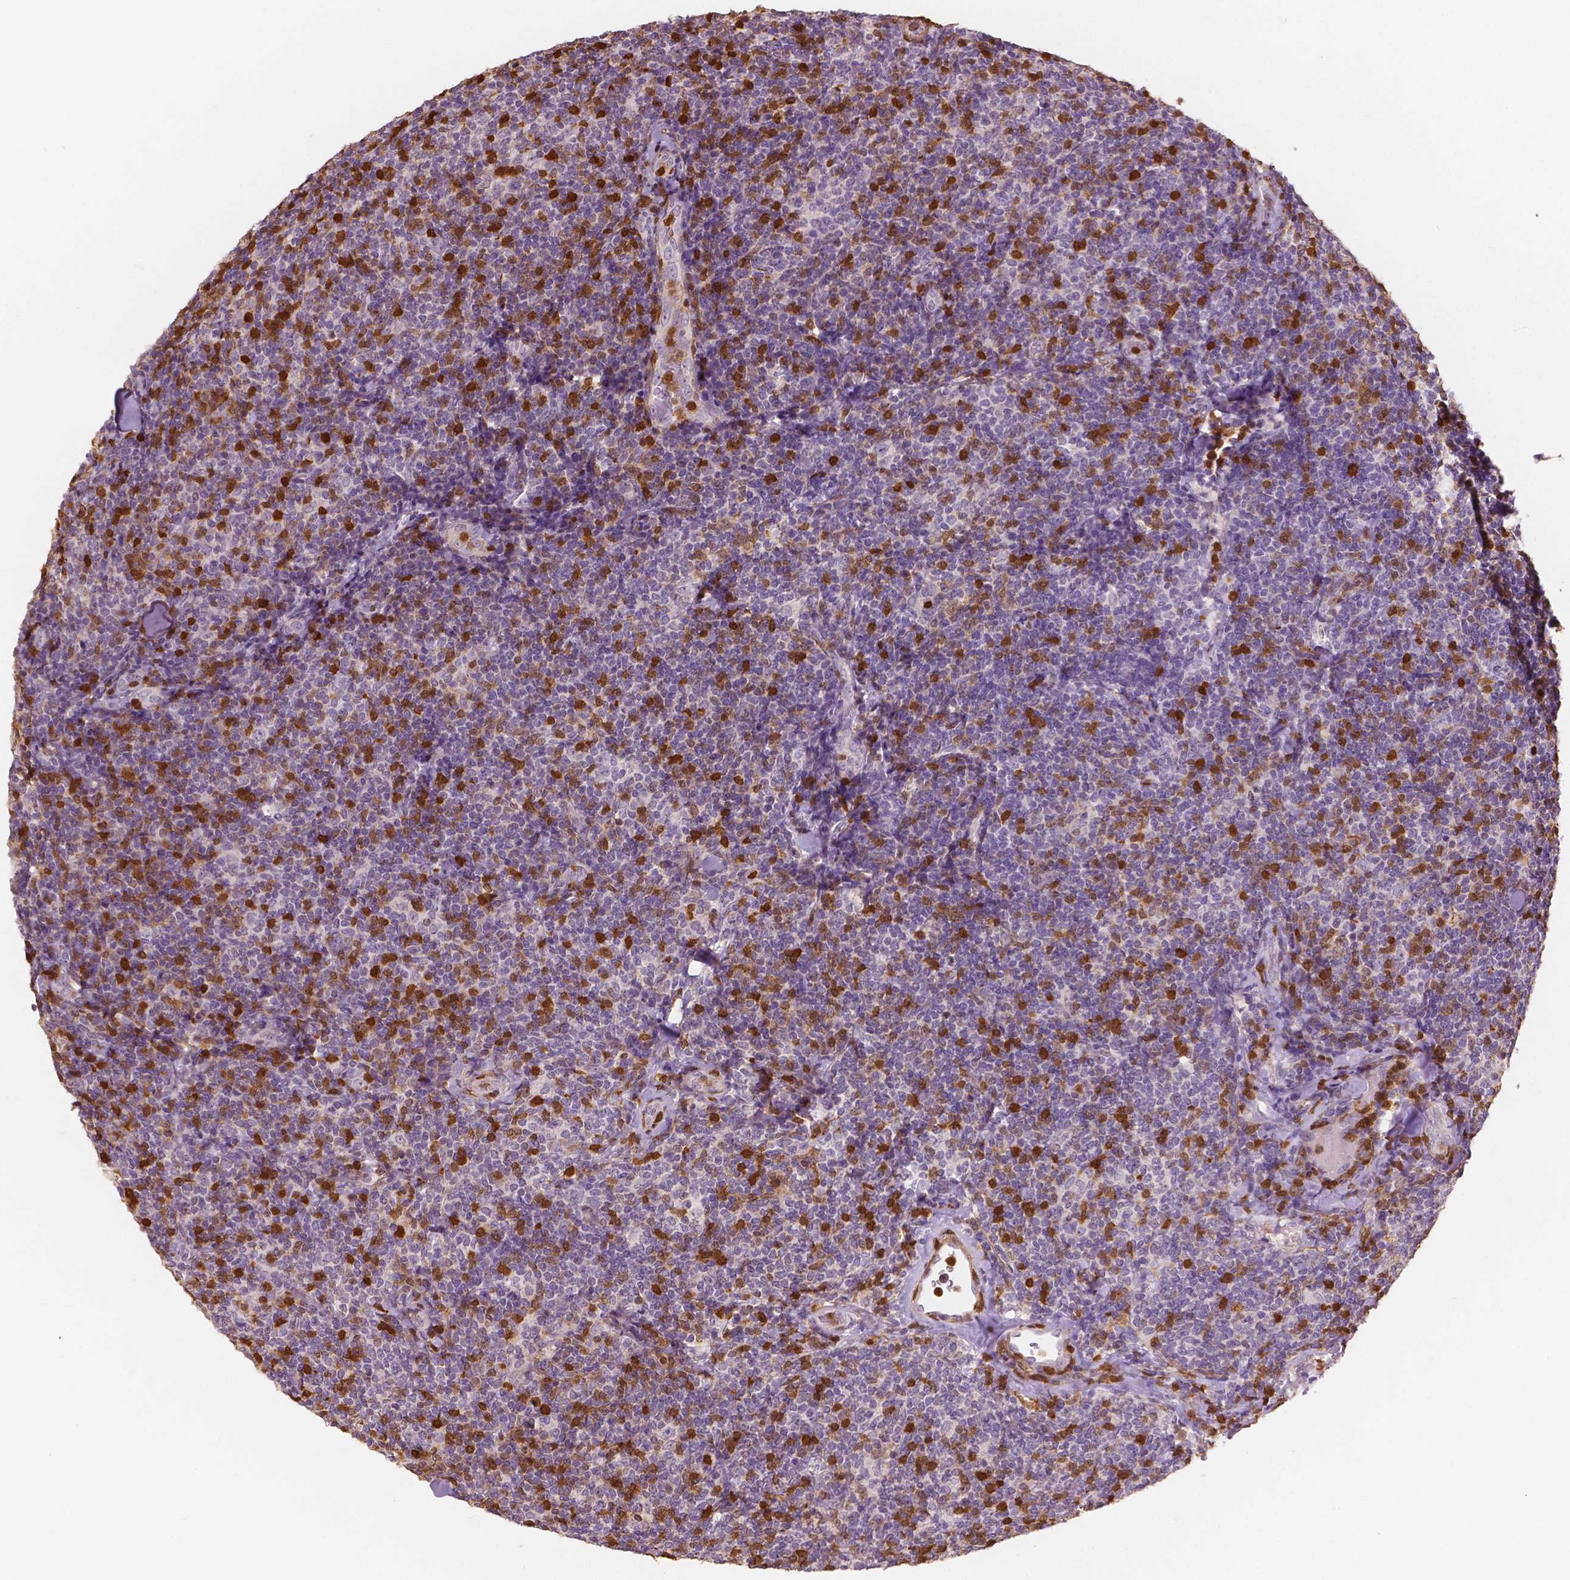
{"staining": {"intensity": "negative", "quantity": "none", "location": "none"}, "tissue": "lymphoma", "cell_type": "Tumor cells", "image_type": "cancer", "snomed": [{"axis": "morphology", "description": "Malignant lymphoma, non-Hodgkin's type, Low grade"}, {"axis": "topography", "description": "Lymph node"}], "caption": "Immunohistochemistry (IHC) of malignant lymphoma, non-Hodgkin's type (low-grade) shows no expression in tumor cells.", "gene": "S100A4", "patient": {"sex": "female", "age": 56}}